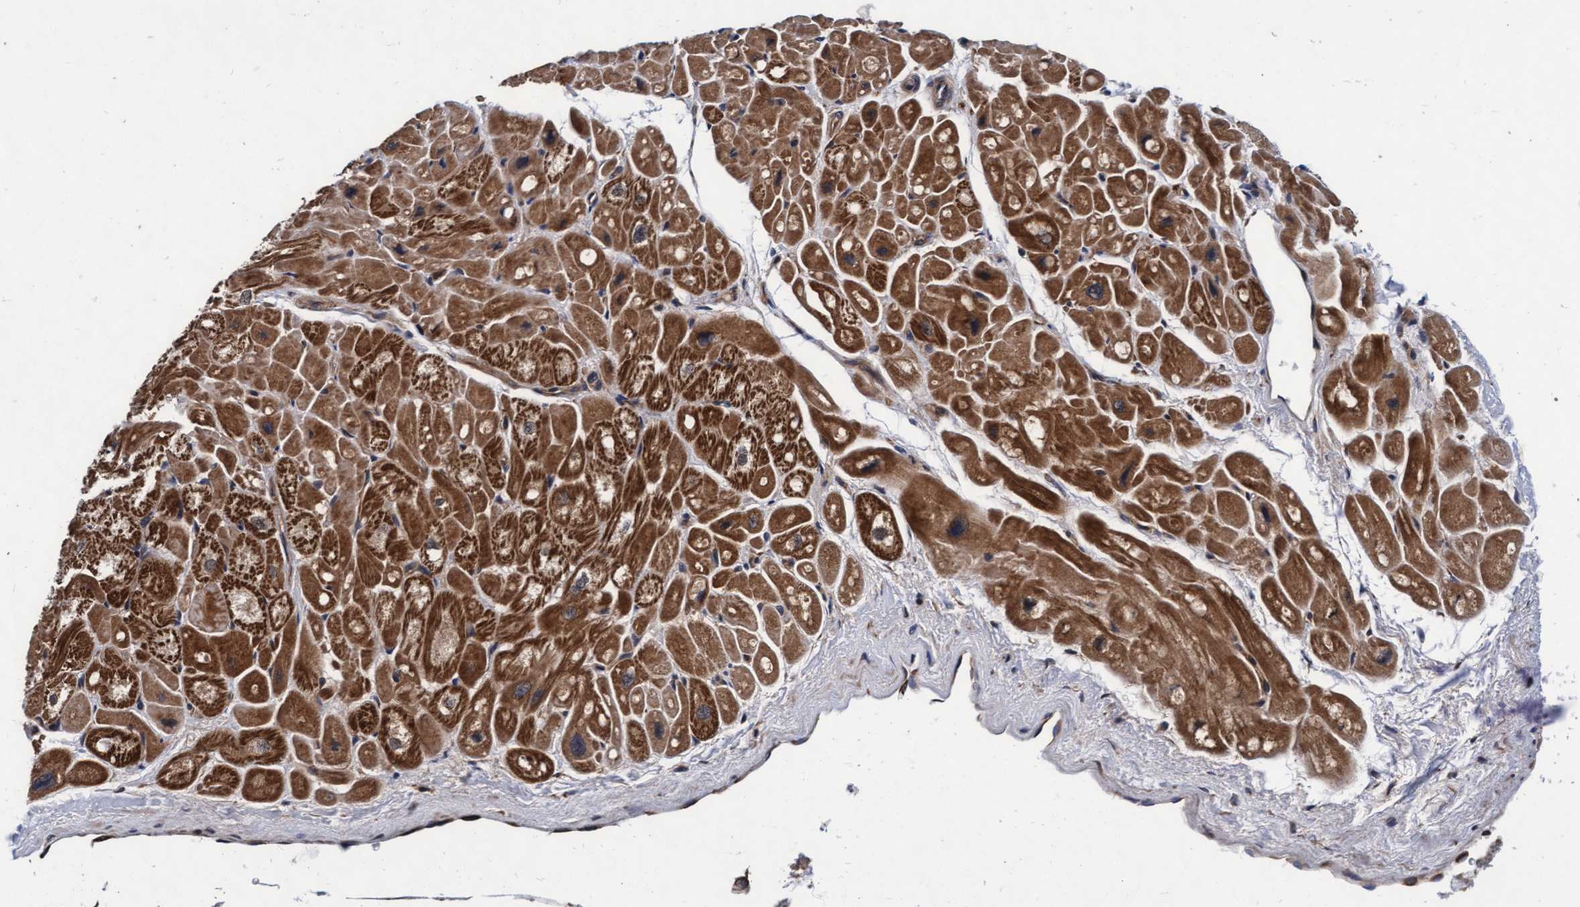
{"staining": {"intensity": "moderate", "quantity": ">75%", "location": "cytoplasmic/membranous"}, "tissue": "heart muscle", "cell_type": "Cardiomyocytes", "image_type": "normal", "snomed": [{"axis": "morphology", "description": "Normal tissue, NOS"}, {"axis": "topography", "description": "Heart"}], "caption": "Immunohistochemical staining of normal heart muscle shows moderate cytoplasmic/membranous protein positivity in about >75% of cardiomyocytes. Nuclei are stained in blue.", "gene": "EFCAB13", "patient": {"sex": "male", "age": 49}}